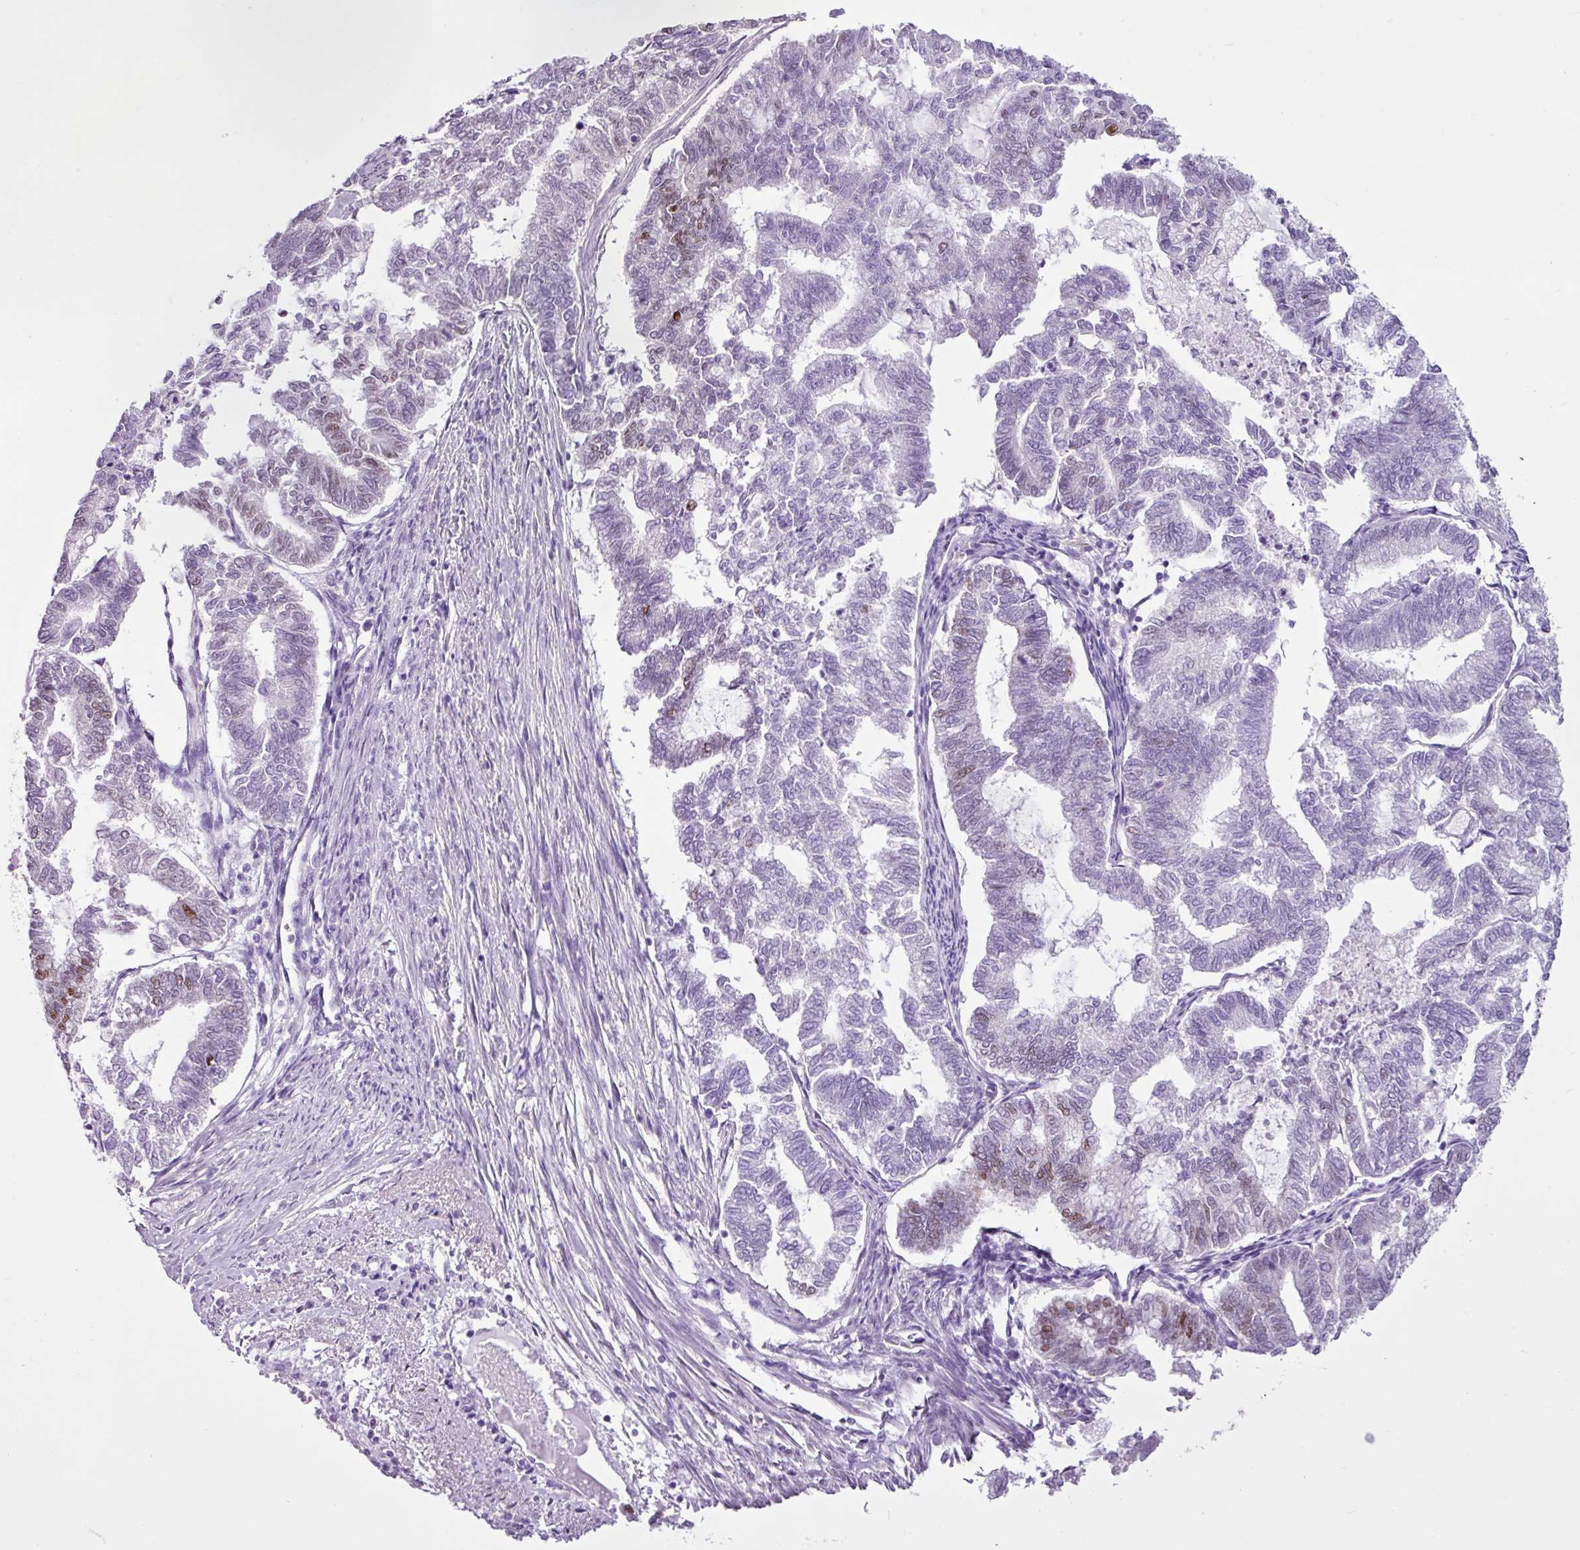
{"staining": {"intensity": "moderate", "quantity": "<25%", "location": "nuclear"}, "tissue": "endometrial cancer", "cell_type": "Tumor cells", "image_type": "cancer", "snomed": [{"axis": "morphology", "description": "Adenocarcinoma, NOS"}, {"axis": "topography", "description": "Endometrium"}], "caption": "DAB immunohistochemical staining of human endometrial cancer reveals moderate nuclear protein expression in approximately <25% of tumor cells. The staining was performed using DAB to visualize the protein expression in brown, while the nuclei were stained in blue with hematoxylin (Magnification: 20x).", "gene": "PGR", "patient": {"sex": "female", "age": 79}}